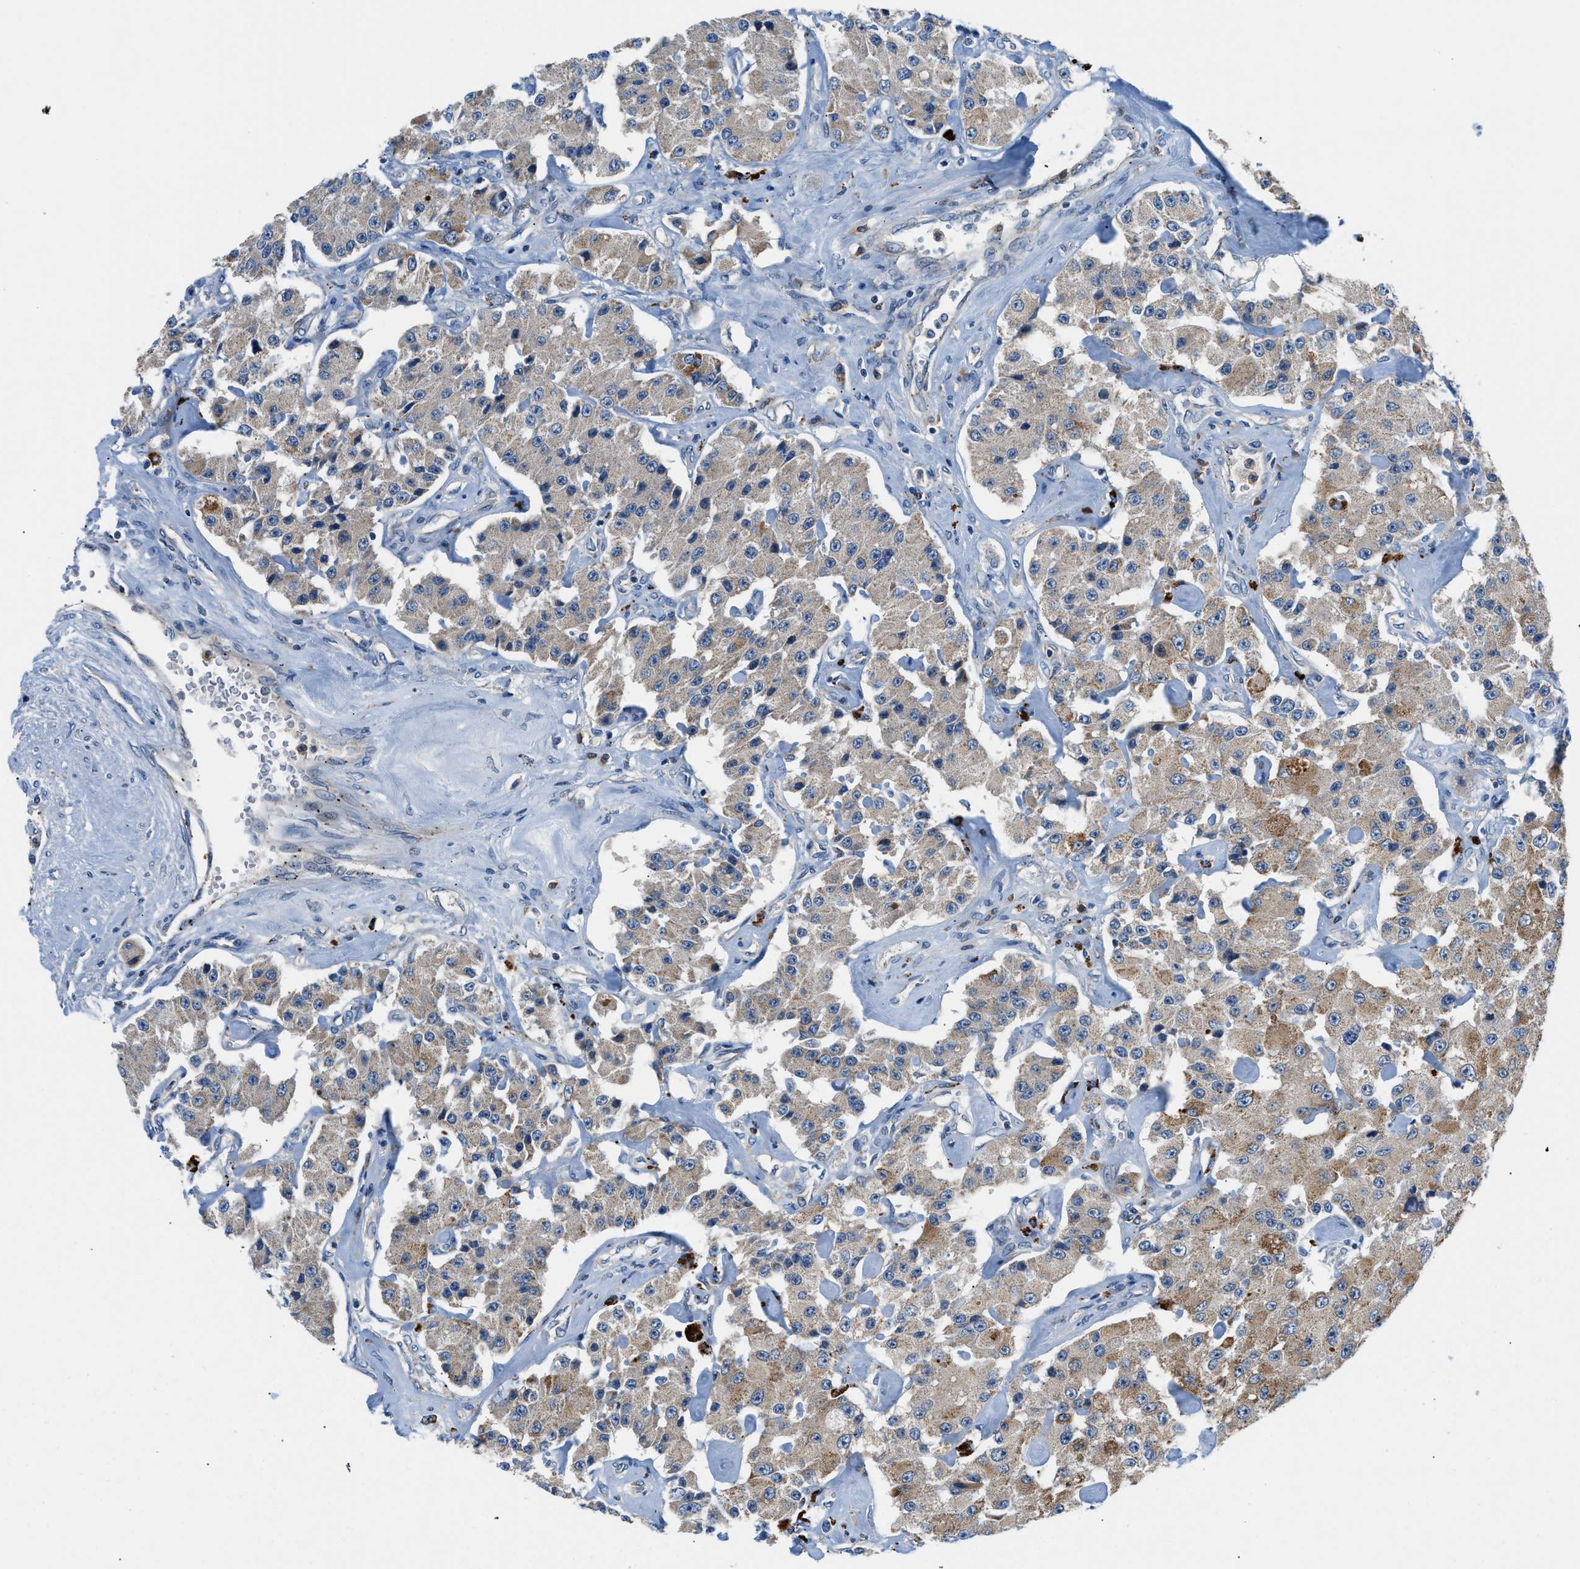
{"staining": {"intensity": "weak", "quantity": ">75%", "location": "cytoplasmic/membranous"}, "tissue": "carcinoid", "cell_type": "Tumor cells", "image_type": "cancer", "snomed": [{"axis": "morphology", "description": "Carcinoid, malignant, NOS"}, {"axis": "topography", "description": "Pancreas"}], "caption": "Protein analysis of carcinoid (malignant) tissue exhibits weak cytoplasmic/membranous staining in about >75% of tumor cells. The protein is stained brown, and the nuclei are stained in blue (DAB (3,3'-diaminobenzidine) IHC with brightfield microscopy, high magnification).", "gene": "ADGRE3", "patient": {"sex": "male", "age": 41}}